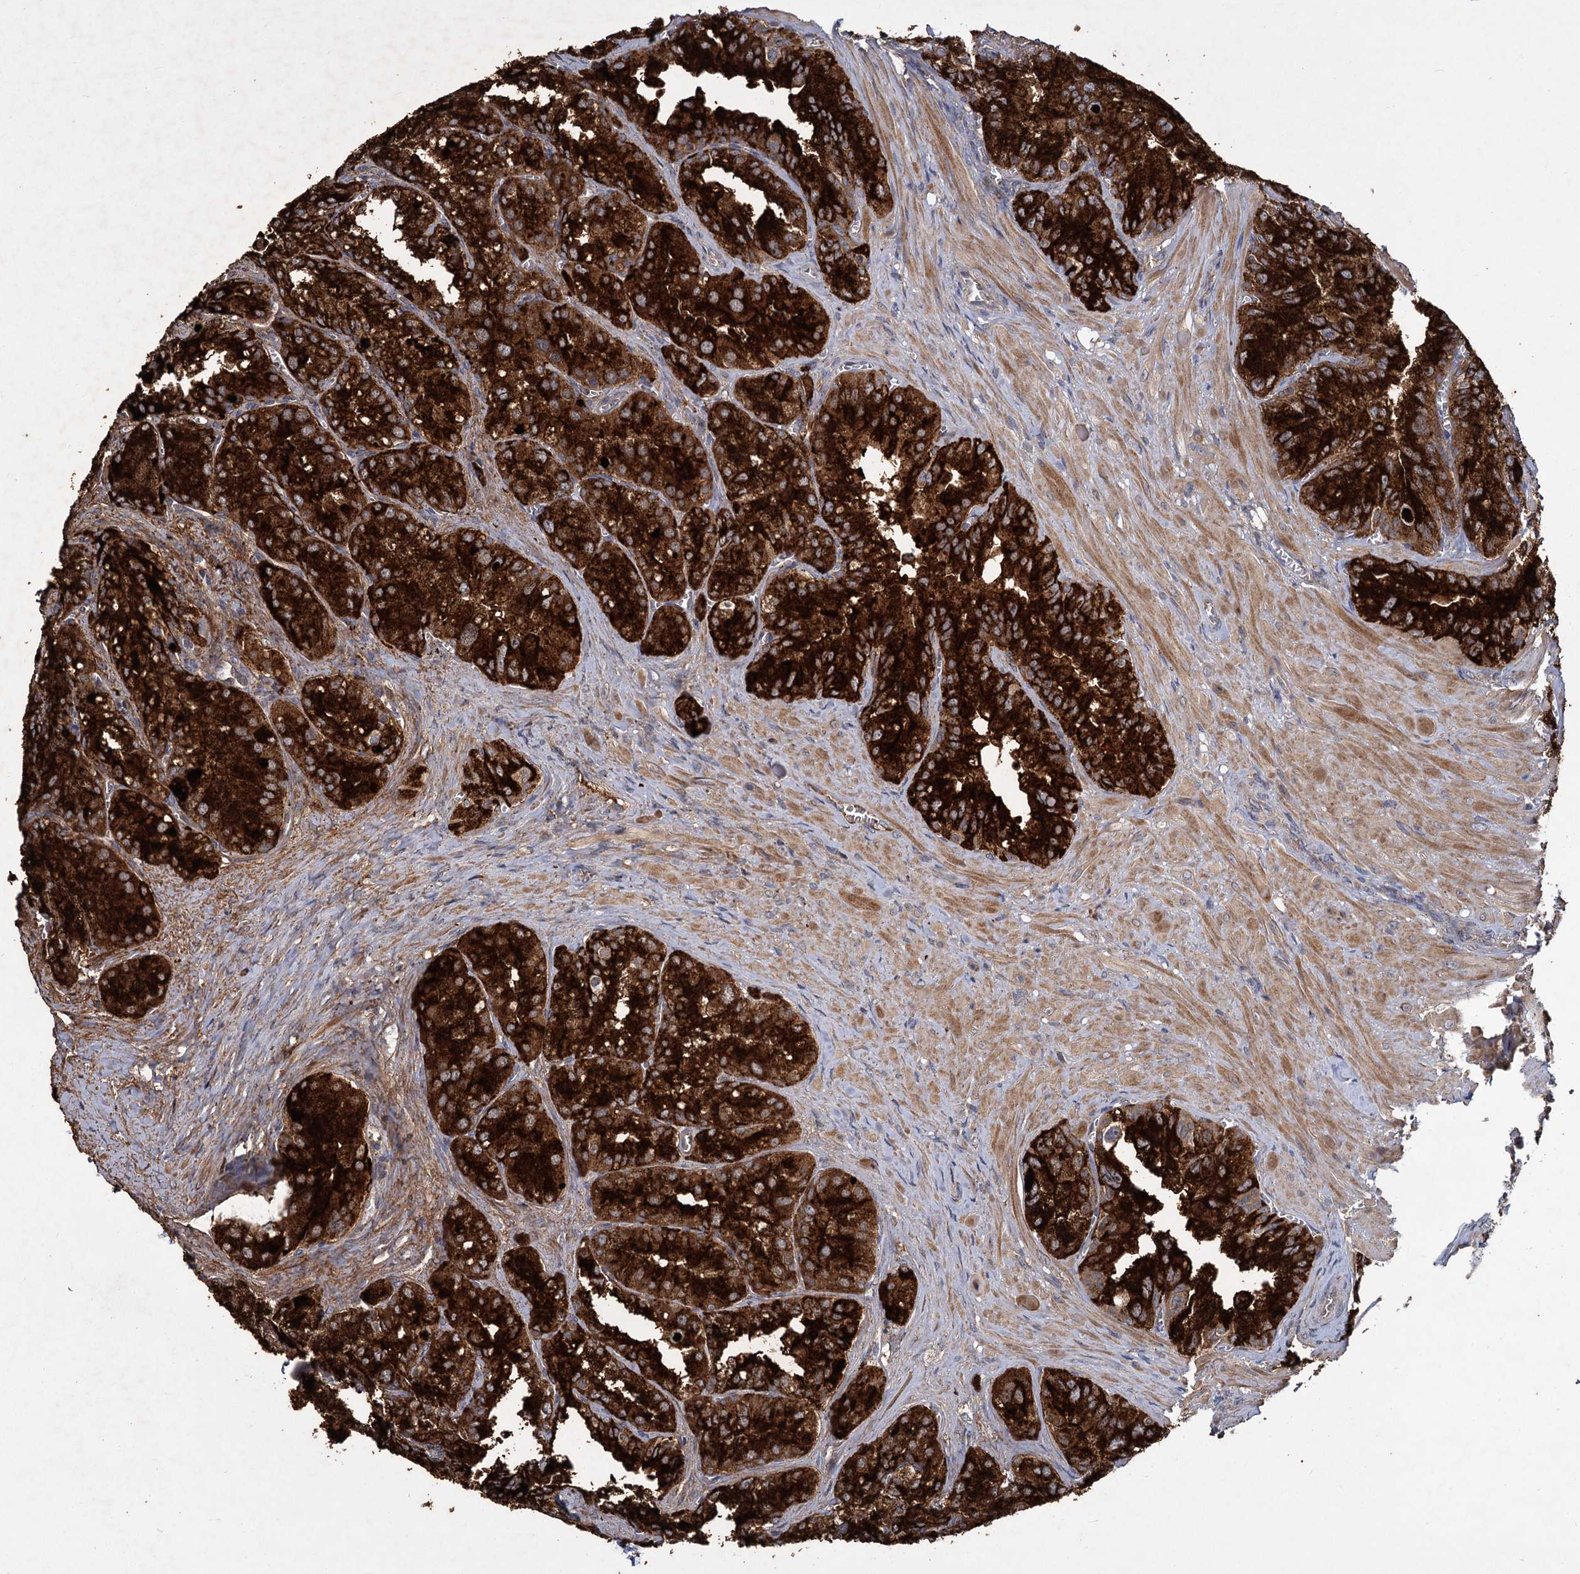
{"staining": {"intensity": "strong", "quantity": ">75%", "location": "cytoplasmic/membranous"}, "tissue": "seminal vesicle", "cell_type": "Glandular cells", "image_type": "normal", "snomed": [{"axis": "morphology", "description": "Normal tissue, NOS"}, {"axis": "topography", "description": "Seminal veicle"}], "caption": "Protein staining of normal seminal vesicle exhibits strong cytoplasmic/membranous staining in approximately >75% of glandular cells.", "gene": "GCLC", "patient": {"sex": "male", "age": 62}}